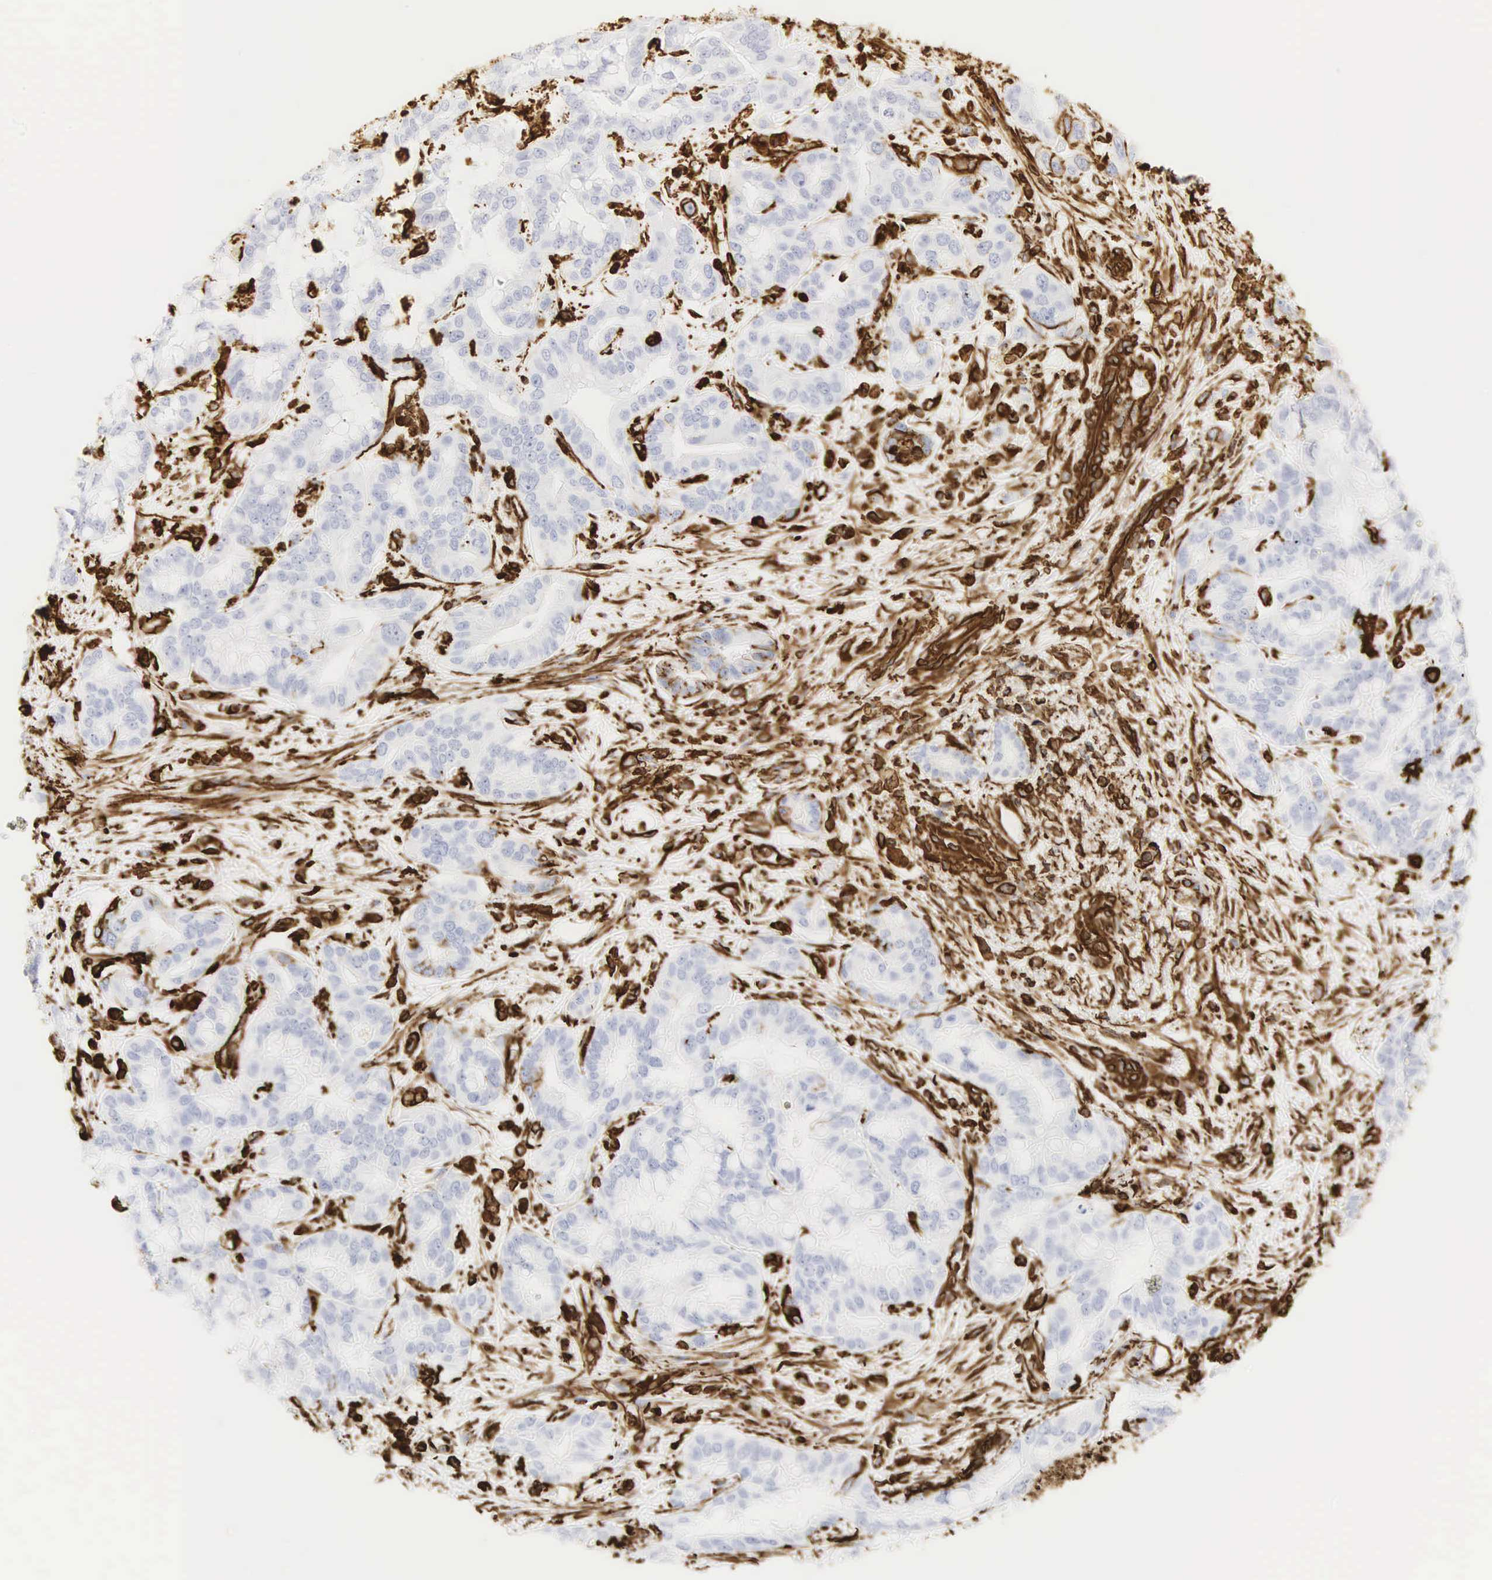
{"staining": {"intensity": "strong", "quantity": "25%-75%", "location": "cytoplasmic/membranous,nuclear"}, "tissue": "liver cancer", "cell_type": "Tumor cells", "image_type": "cancer", "snomed": [{"axis": "morphology", "description": "Cholangiocarcinoma"}, {"axis": "topography", "description": "Liver"}], "caption": "Cholangiocarcinoma (liver) stained with a brown dye displays strong cytoplasmic/membranous and nuclear positive positivity in approximately 25%-75% of tumor cells.", "gene": "VIM", "patient": {"sex": "female", "age": 65}}